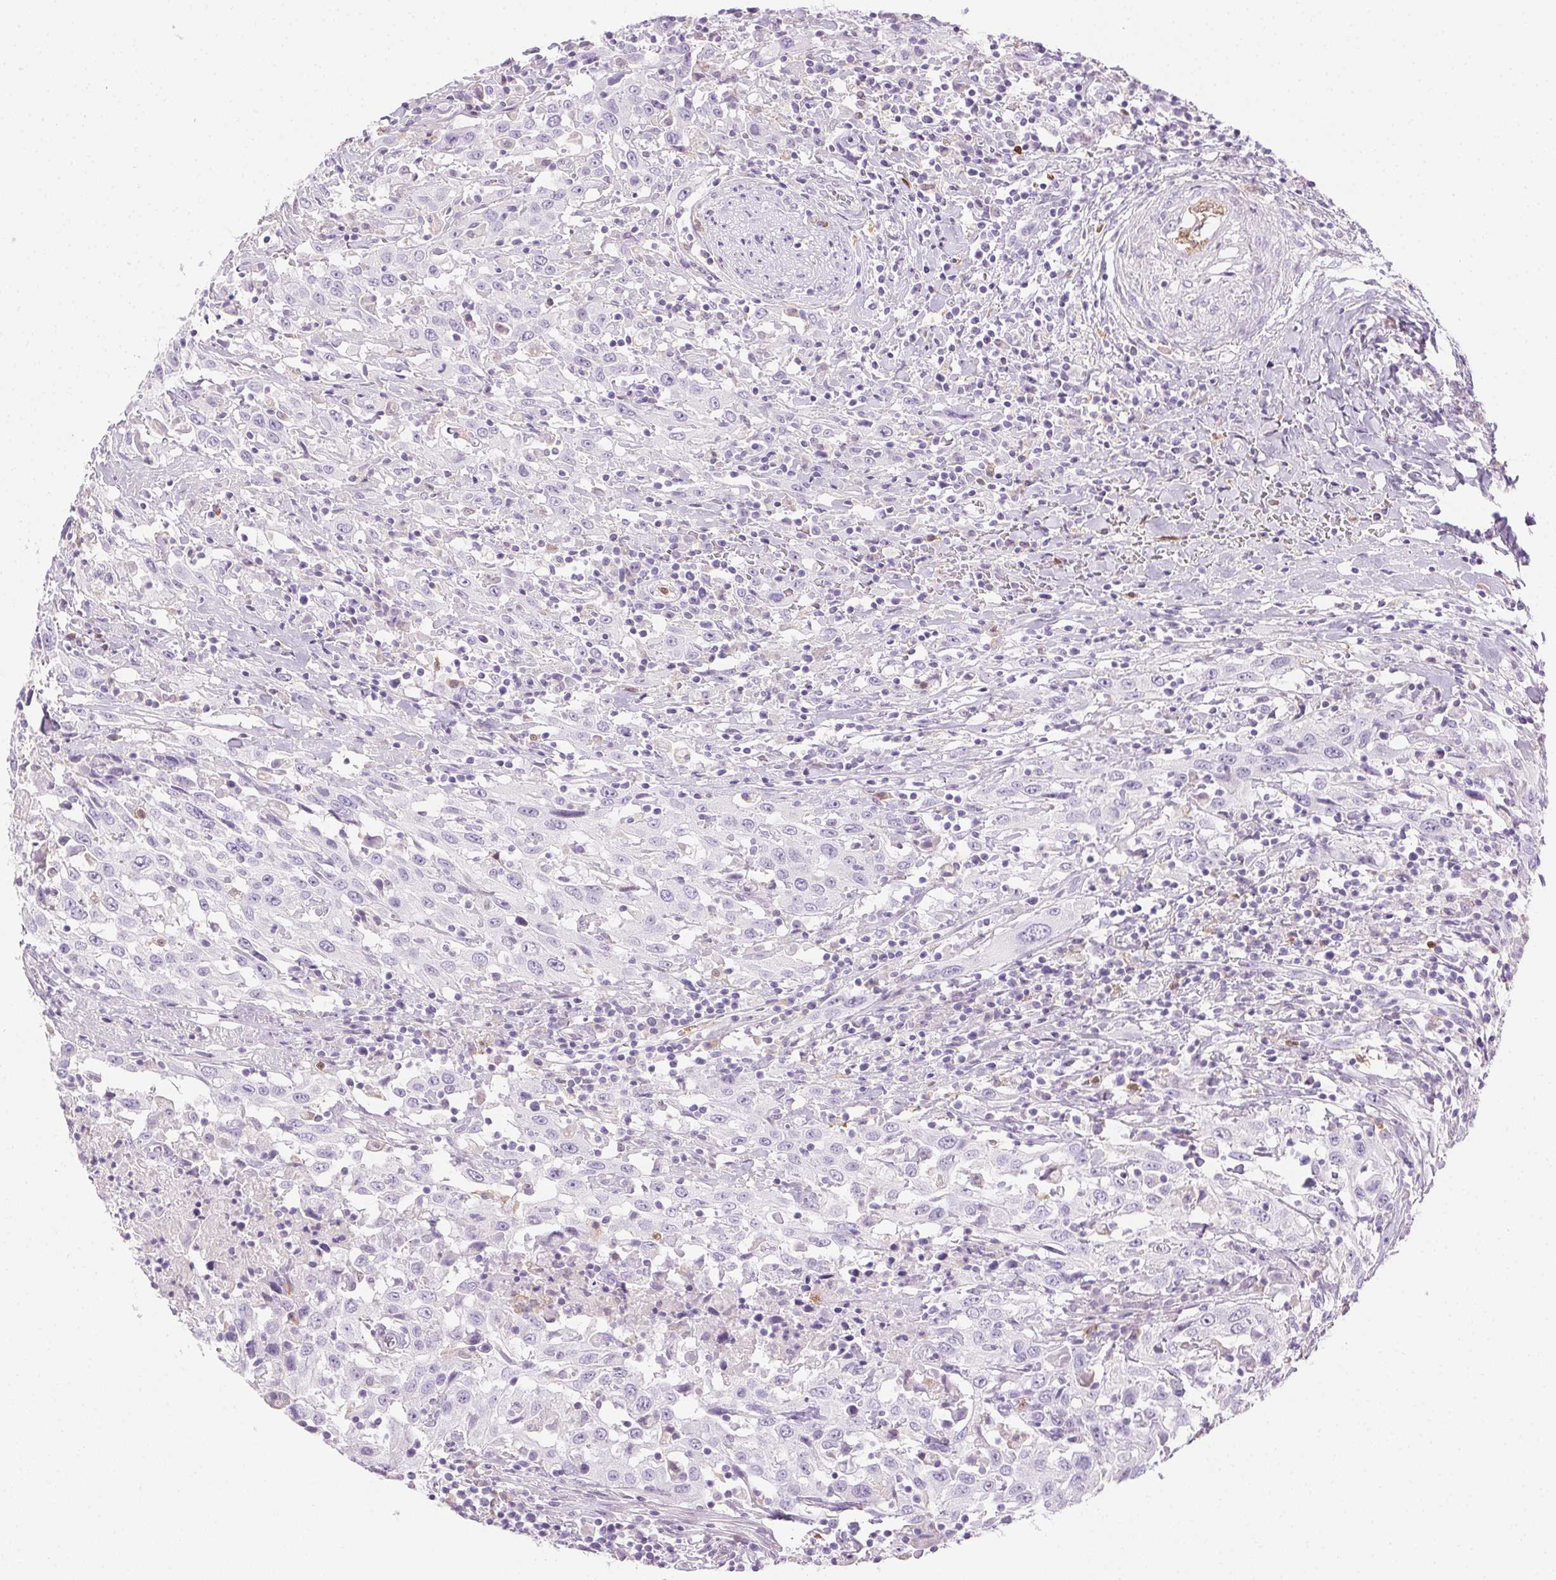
{"staining": {"intensity": "negative", "quantity": "none", "location": "none"}, "tissue": "urothelial cancer", "cell_type": "Tumor cells", "image_type": "cancer", "snomed": [{"axis": "morphology", "description": "Urothelial carcinoma, High grade"}, {"axis": "topography", "description": "Urinary bladder"}], "caption": "The image demonstrates no significant expression in tumor cells of urothelial carcinoma (high-grade). (Stains: DAB IHC with hematoxylin counter stain, Microscopy: brightfield microscopy at high magnification).", "gene": "TMEM45A", "patient": {"sex": "male", "age": 61}}